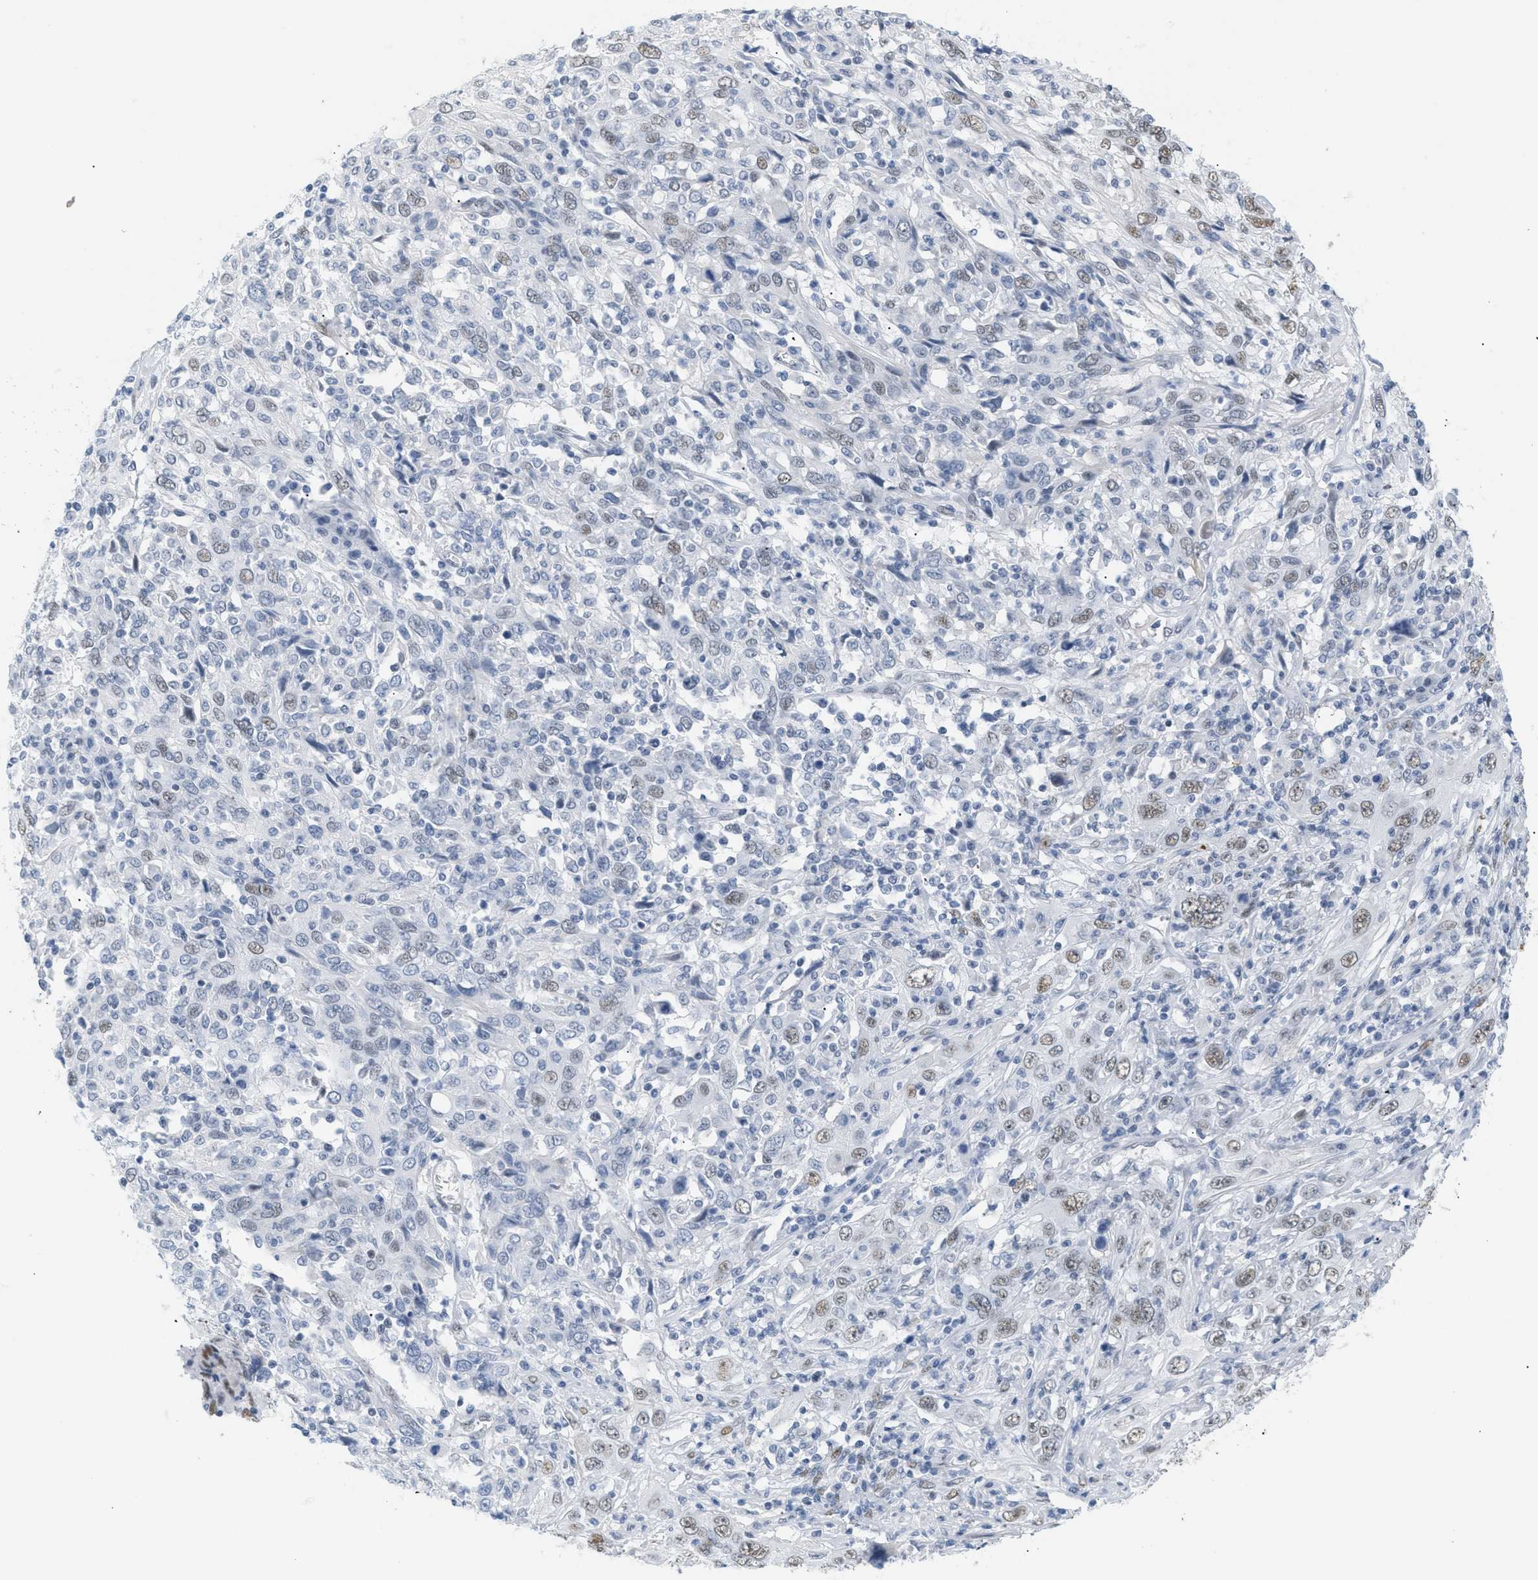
{"staining": {"intensity": "weak", "quantity": "<25%", "location": "cytoplasmic/membranous"}, "tissue": "cervical cancer", "cell_type": "Tumor cells", "image_type": "cancer", "snomed": [{"axis": "morphology", "description": "Squamous cell carcinoma, NOS"}, {"axis": "topography", "description": "Cervix"}], "caption": "Immunohistochemical staining of human cervical cancer (squamous cell carcinoma) exhibits no significant staining in tumor cells.", "gene": "ELN", "patient": {"sex": "female", "age": 46}}